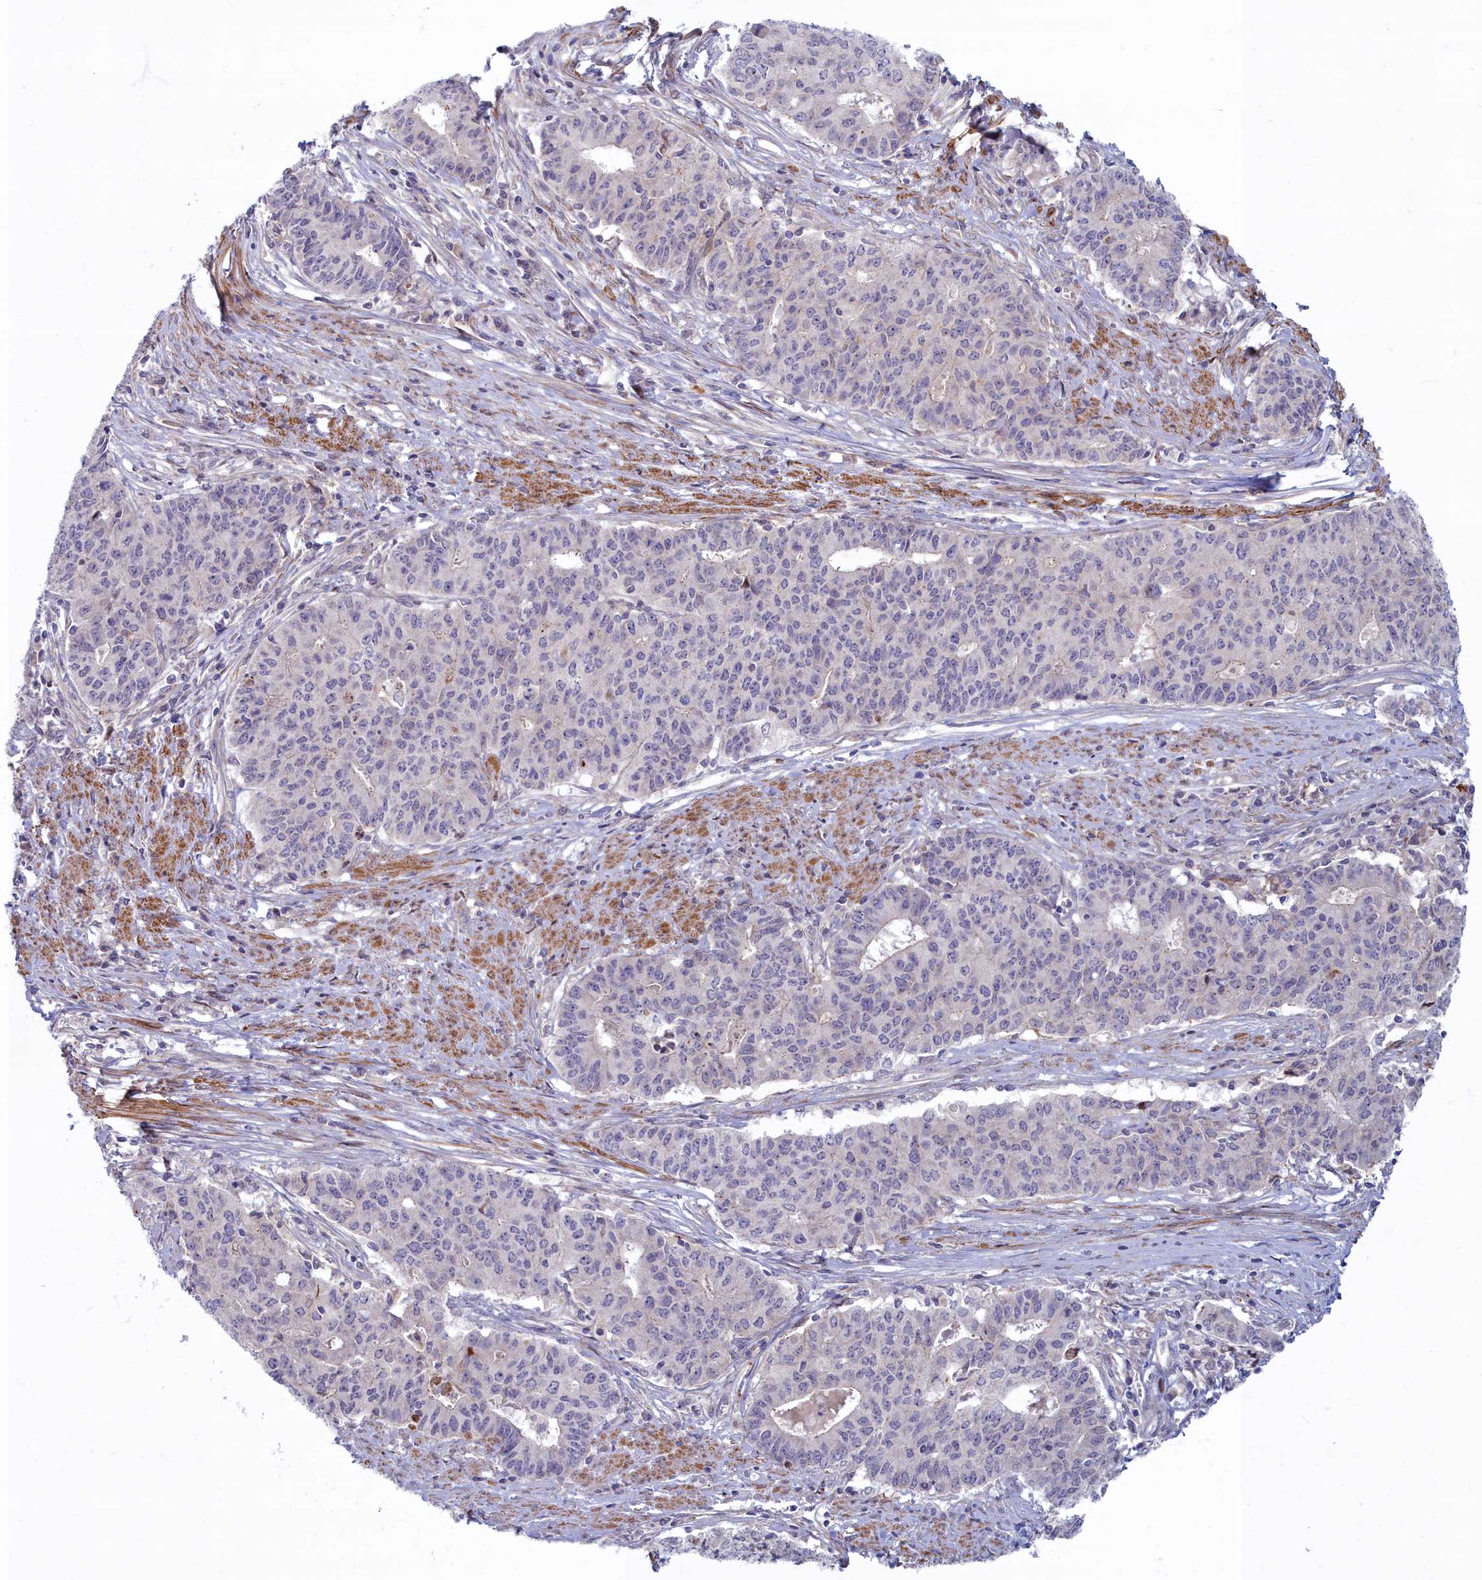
{"staining": {"intensity": "negative", "quantity": "none", "location": "none"}, "tissue": "endometrial cancer", "cell_type": "Tumor cells", "image_type": "cancer", "snomed": [{"axis": "morphology", "description": "Adenocarcinoma, NOS"}, {"axis": "topography", "description": "Endometrium"}], "caption": "Adenocarcinoma (endometrial) stained for a protein using IHC demonstrates no positivity tumor cells.", "gene": "C15orf40", "patient": {"sex": "female", "age": 59}}